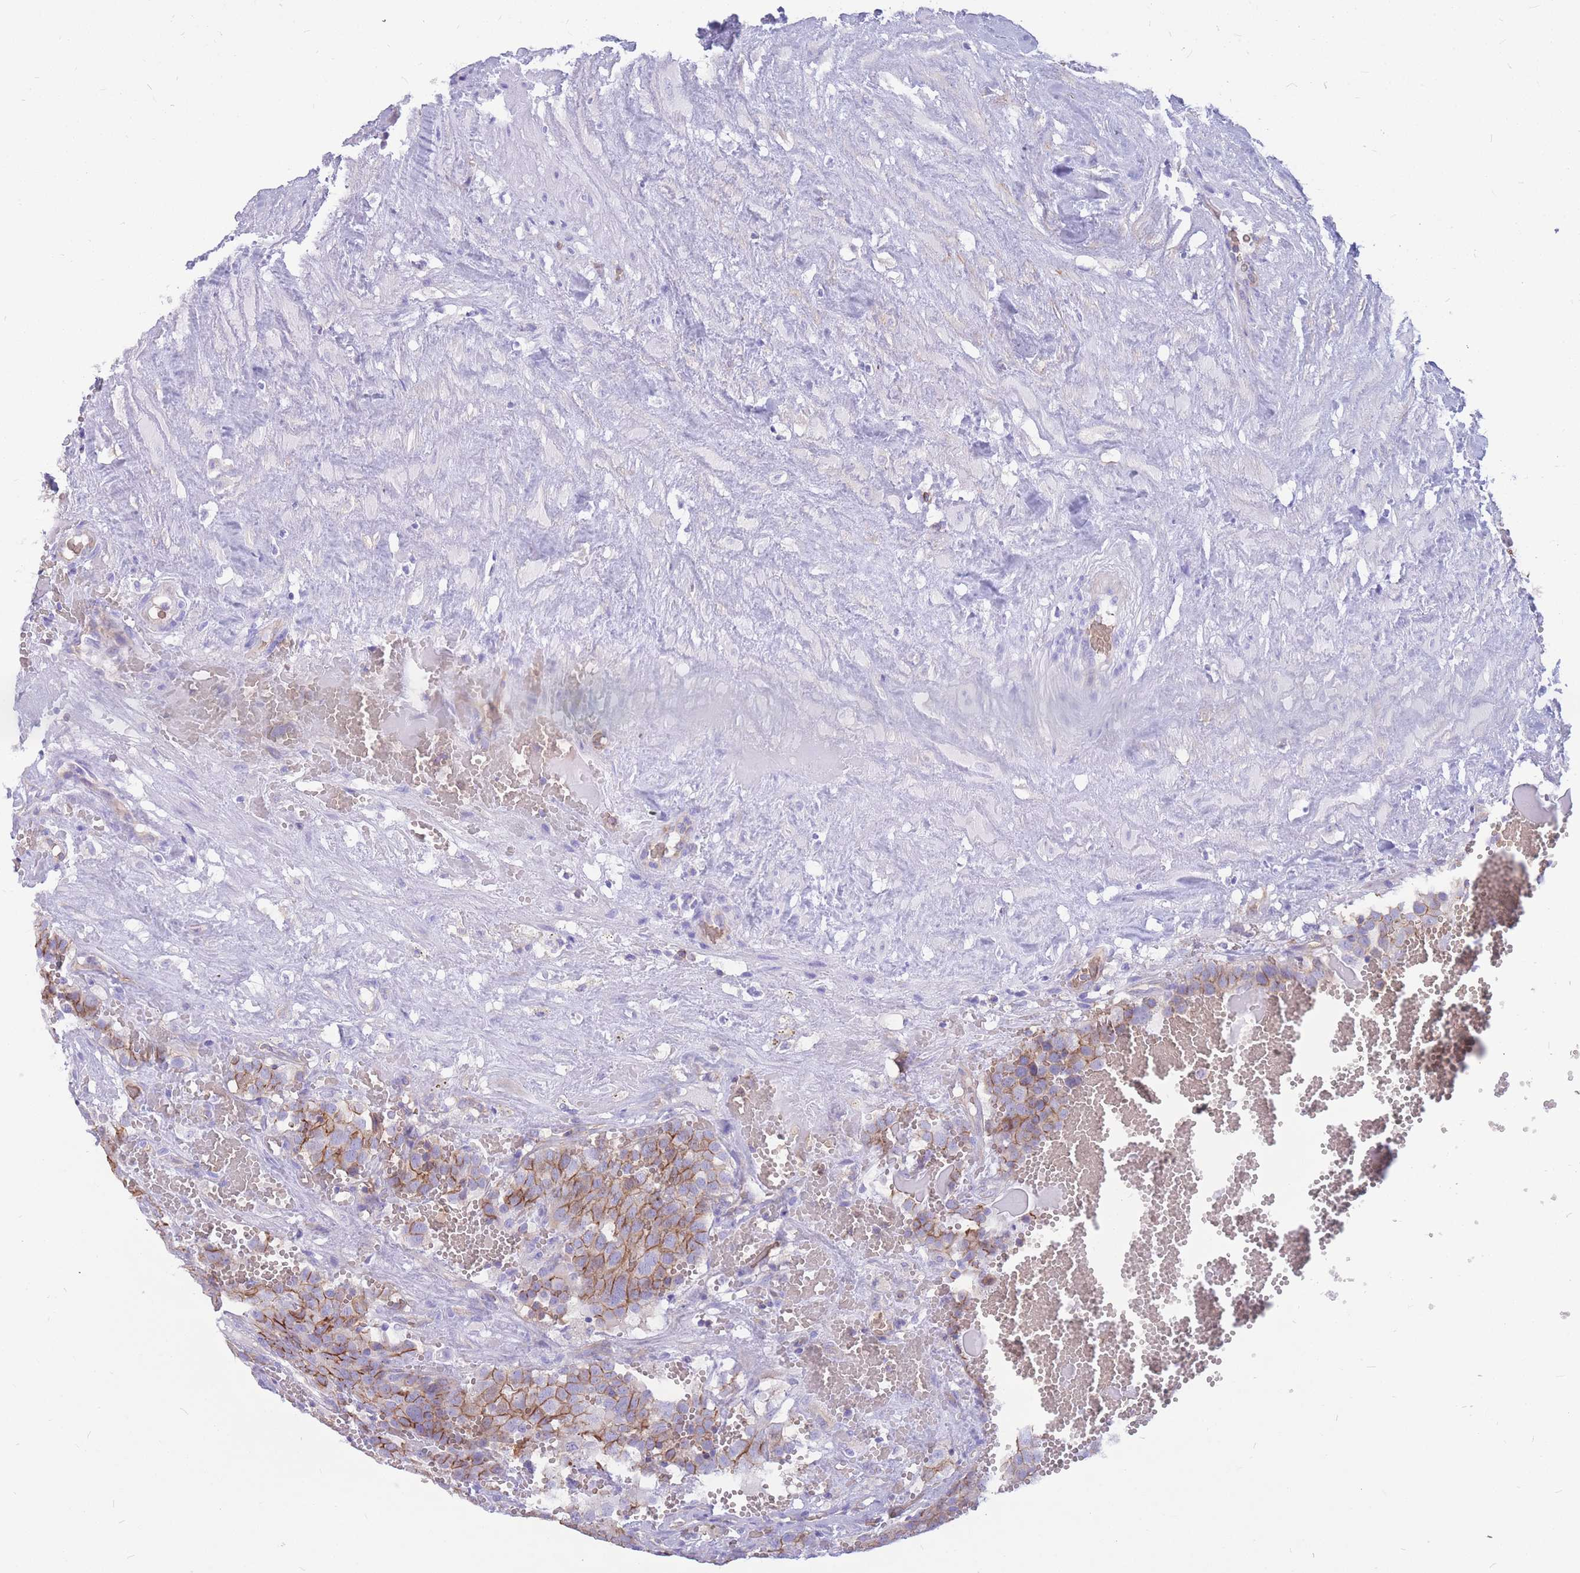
{"staining": {"intensity": "moderate", "quantity": ">75%", "location": "cytoplasmic/membranous"}, "tissue": "testis cancer", "cell_type": "Tumor cells", "image_type": "cancer", "snomed": [{"axis": "morphology", "description": "Seminoma, NOS"}, {"axis": "topography", "description": "Testis"}], "caption": "This is an image of immunohistochemistry staining of seminoma (testis), which shows moderate expression in the cytoplasmic/membranous of tumor cells.", "gene": "ADD2", "patient": {"sex": "male", "age": 71}}